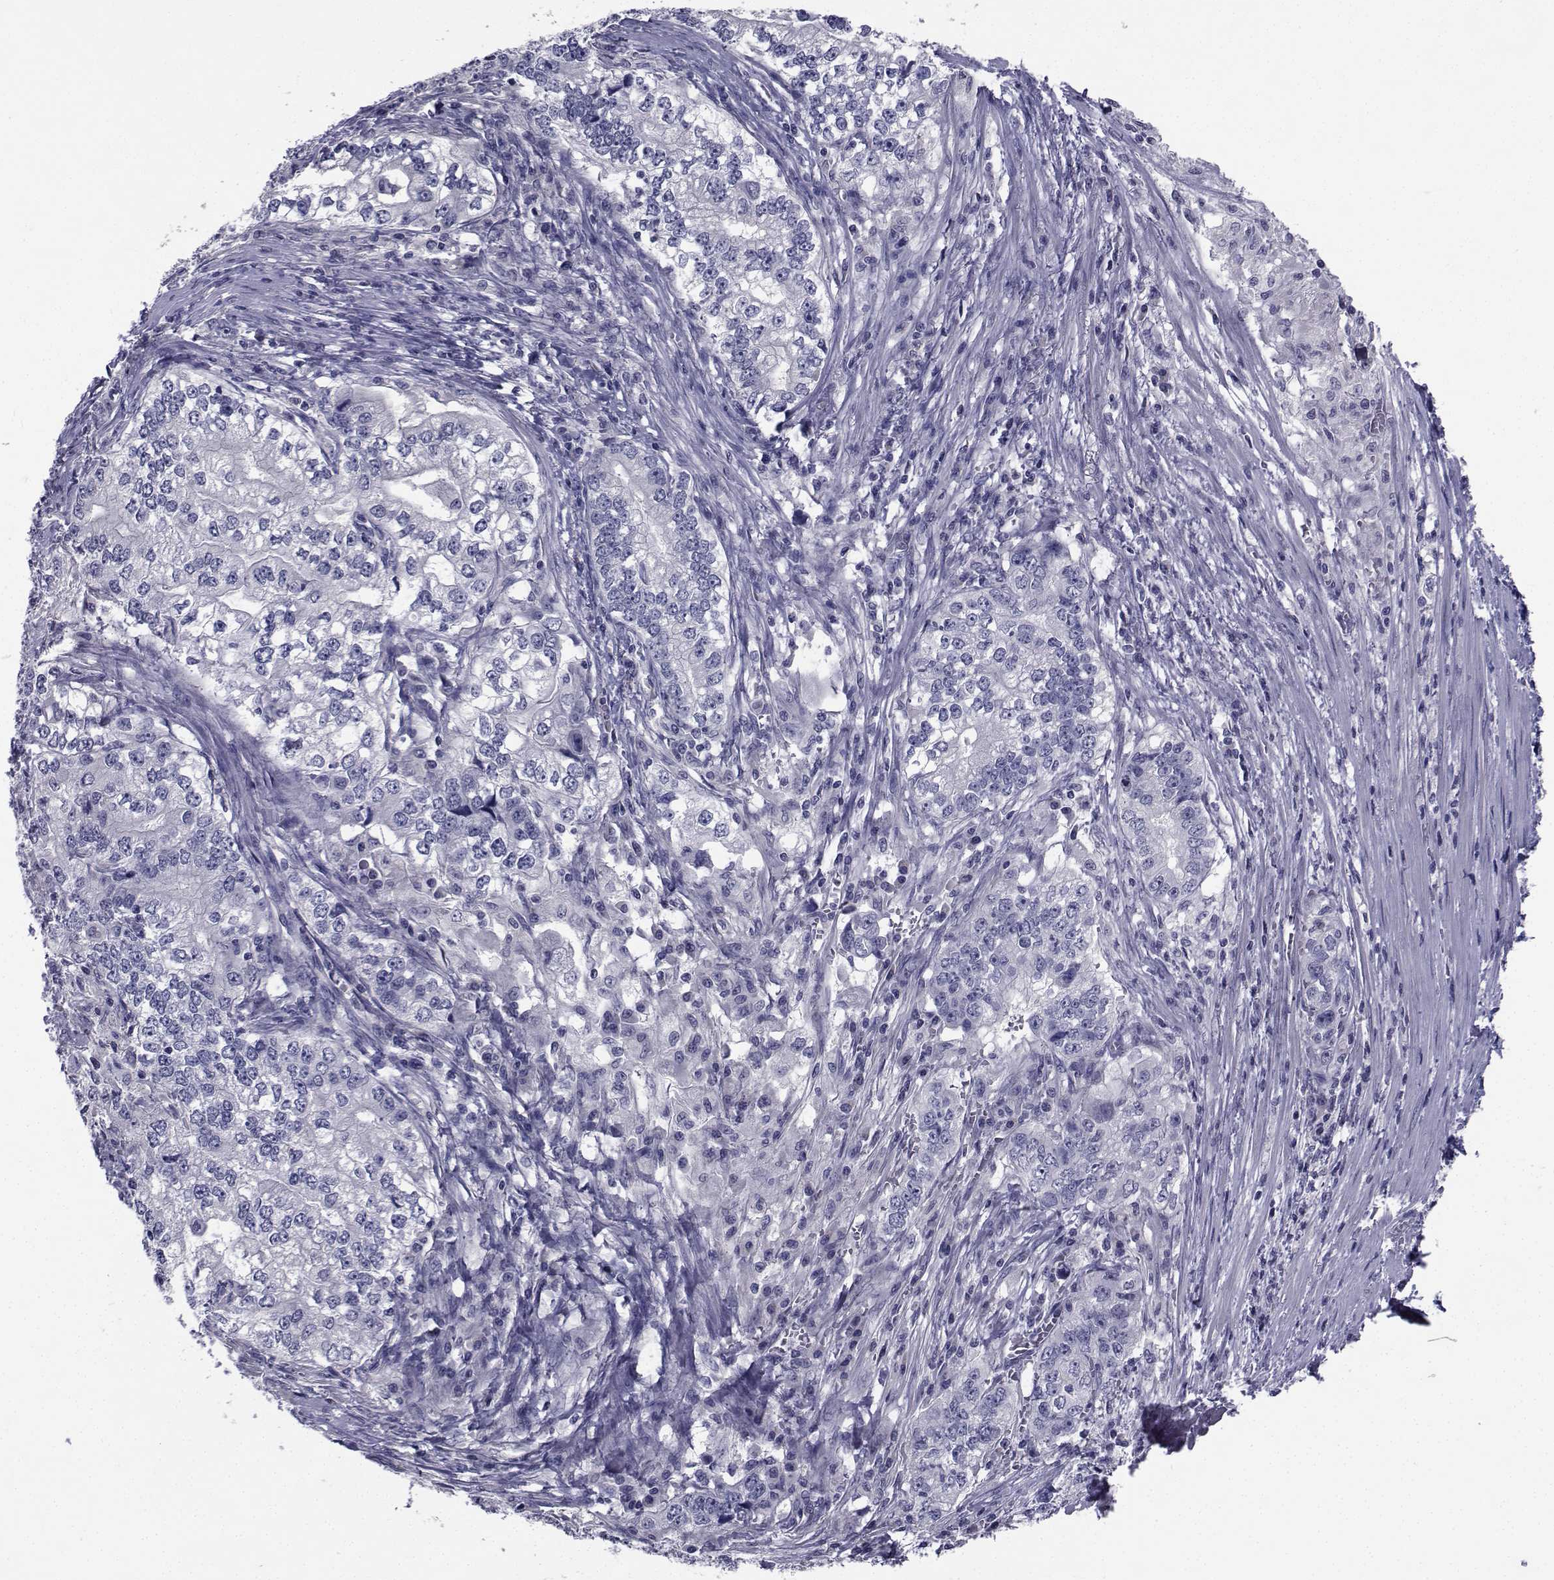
{"staining": {"intensity": "negative", "quantity": "none", "location": "none"}, "tissue": "stomach cancer", "cell_type": "Tumor cells", "image_type": "cancer", "snomed": [{"axis": "morphology", "description": "Adenocarcinoma, NOS"}, {"axis": "topography", "description": "Stomach, lower"}], "caption": "The immunohistochemistry (IHC) micrograph has no significant expression in tumor cells of adenocarcinoma (stomach) tissue.", "gene": "CHRNA1", "patient": {"sex": "female", "age": 72}}